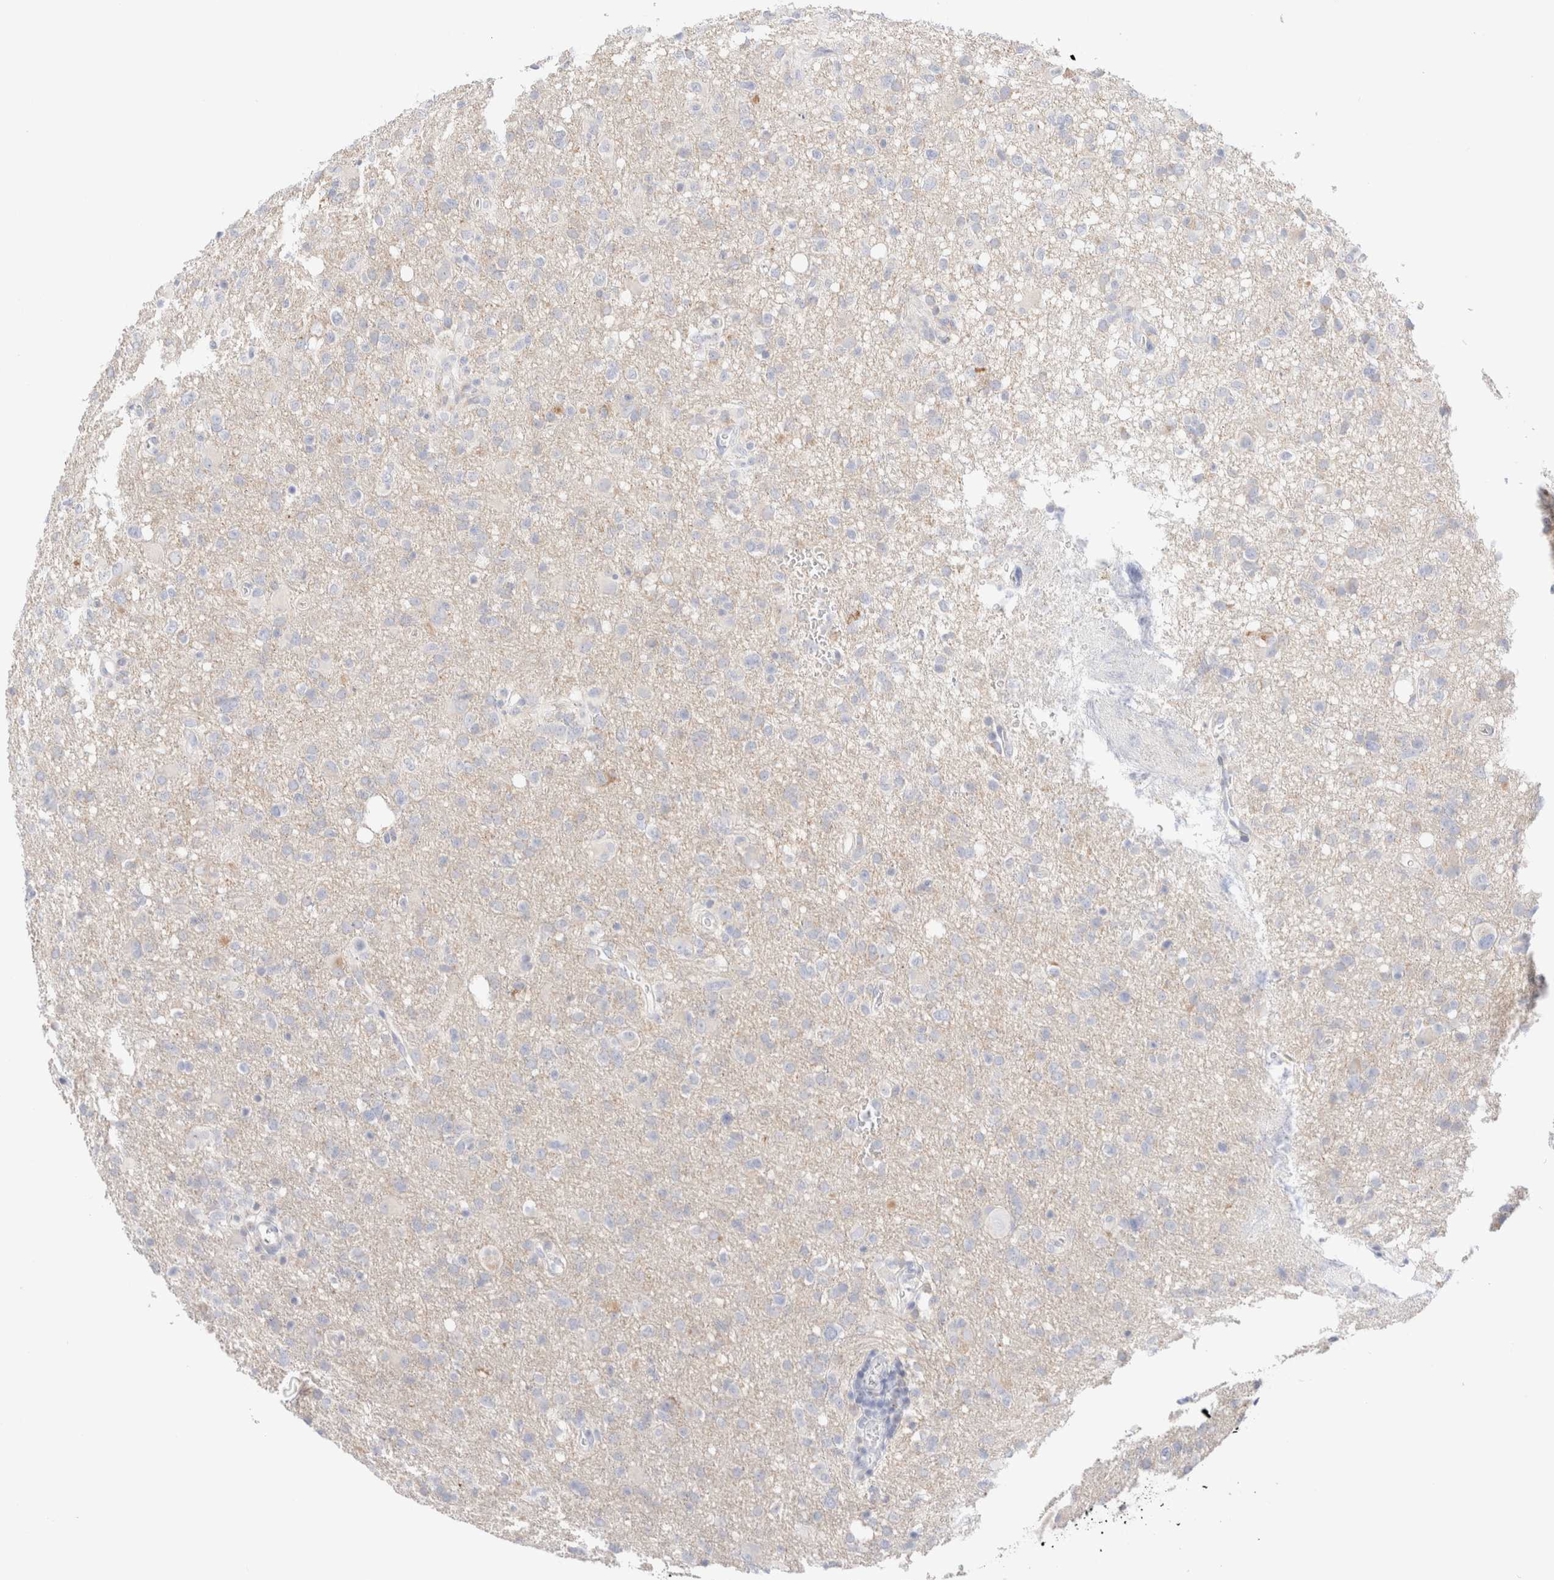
{"staining": {"intensity": "negative", "quantity": "none", "location": "none"}, "tissue": "glioma", "cell_type": "Tumor cells", "image_type": "cancer", "snomed": [{"axis": "morphology", "description": "Glioma, malignant, High grade"}, {"axis": "topography", "description": "Brain"}], "caption": "Immunohistochemical staining of human malignant glioma (high-grade) displays no significant positivity in tumor cells.", "gene": "ATP6V1C1", "patient": {"sex": "female", "age": 57}}